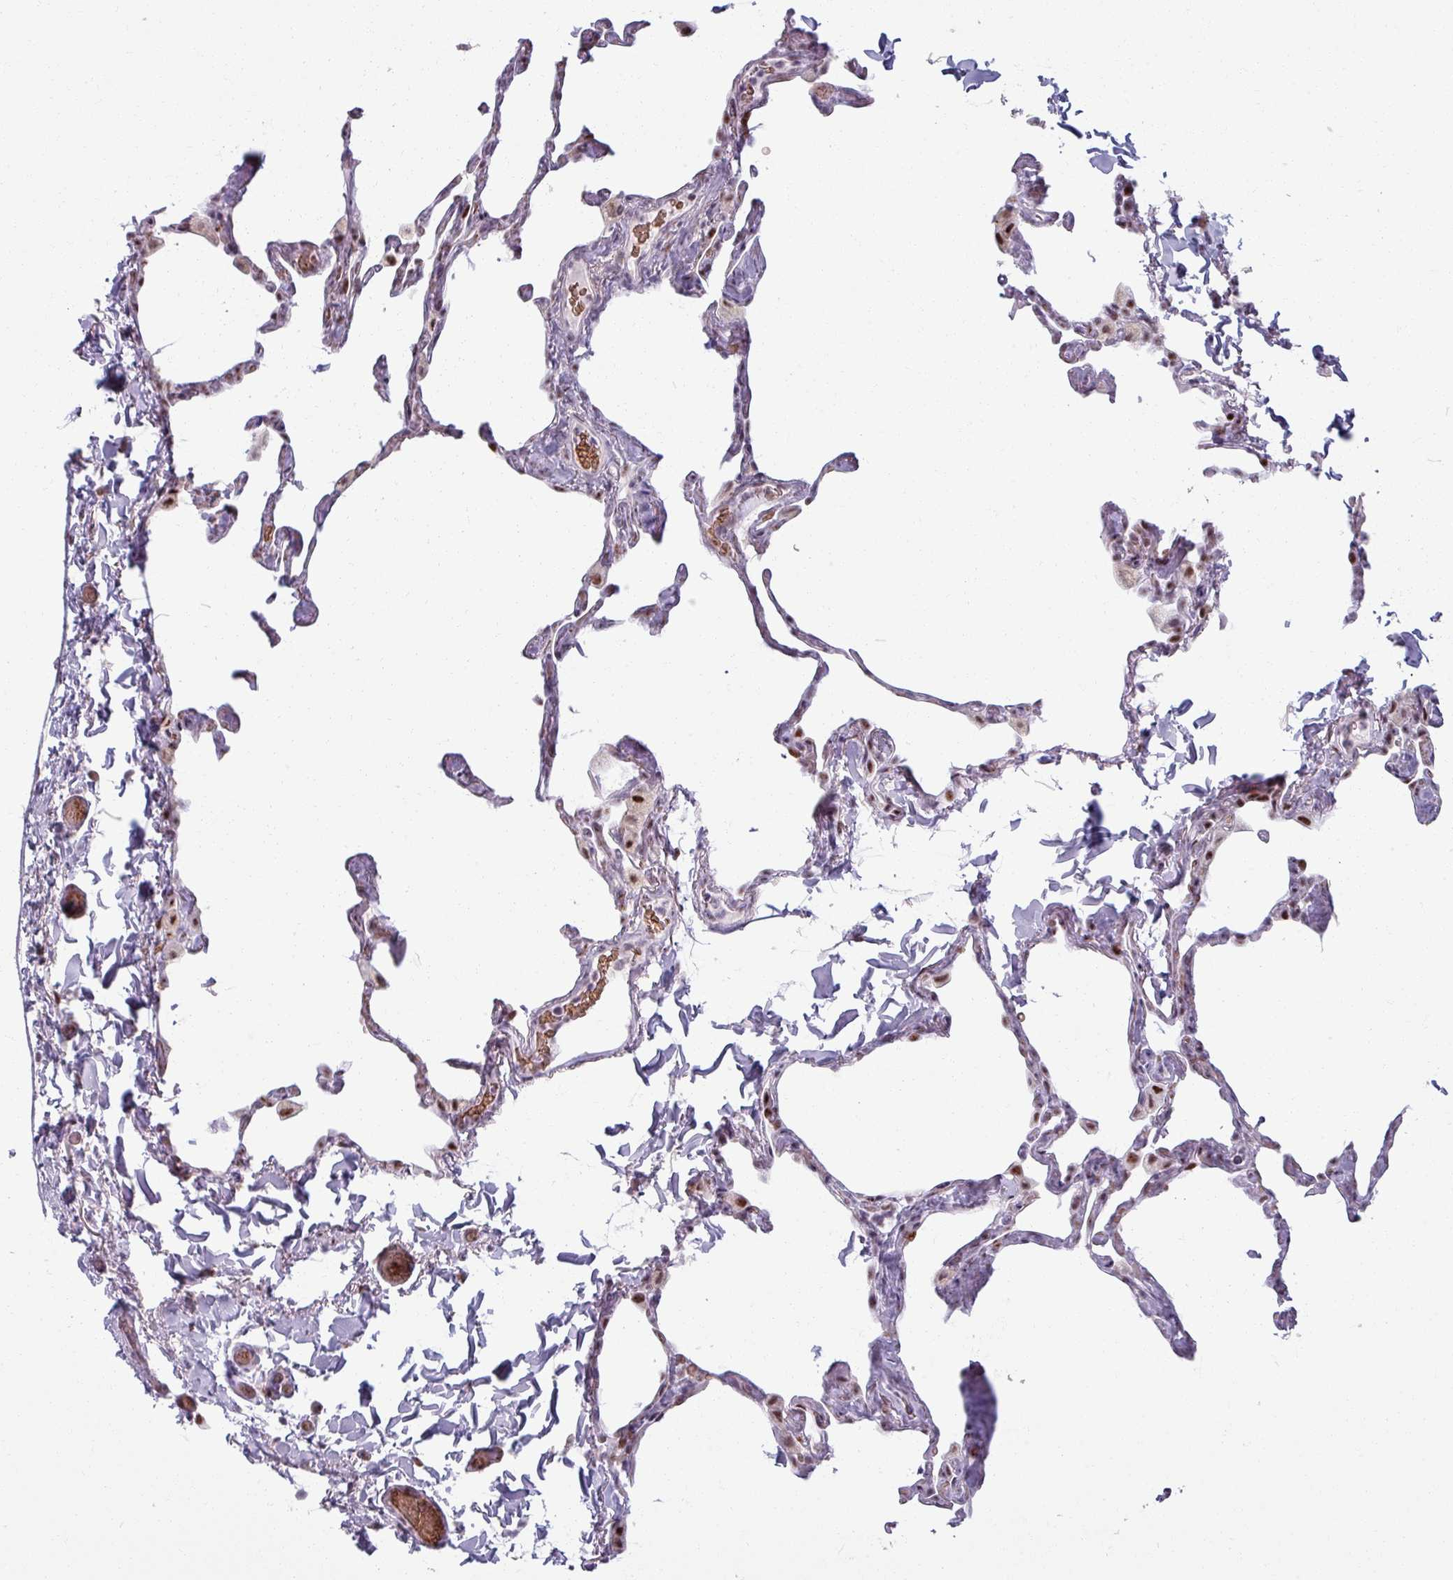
{"staining": {"intensity": "moderate", "quantity": "25%-75%", "location": "nuclear"}, "tissue": "lung", "cell_type": "Alveolar cells", "image_type": "normal", "snomed": [{"axis": "morphology", "description": "Normal tissue, NOS"}, {"axis": "topography", "description": "Lung"}], "caption": "Unremarkable lung reveals moderate nuclear positivity in approximately 25%-75% of alveolar cells (DAB IHC, brown staining for protein, blue staining for nuclei)..", "gene": "NCOR1", "patient": {"sex": "male", "age": 65}}